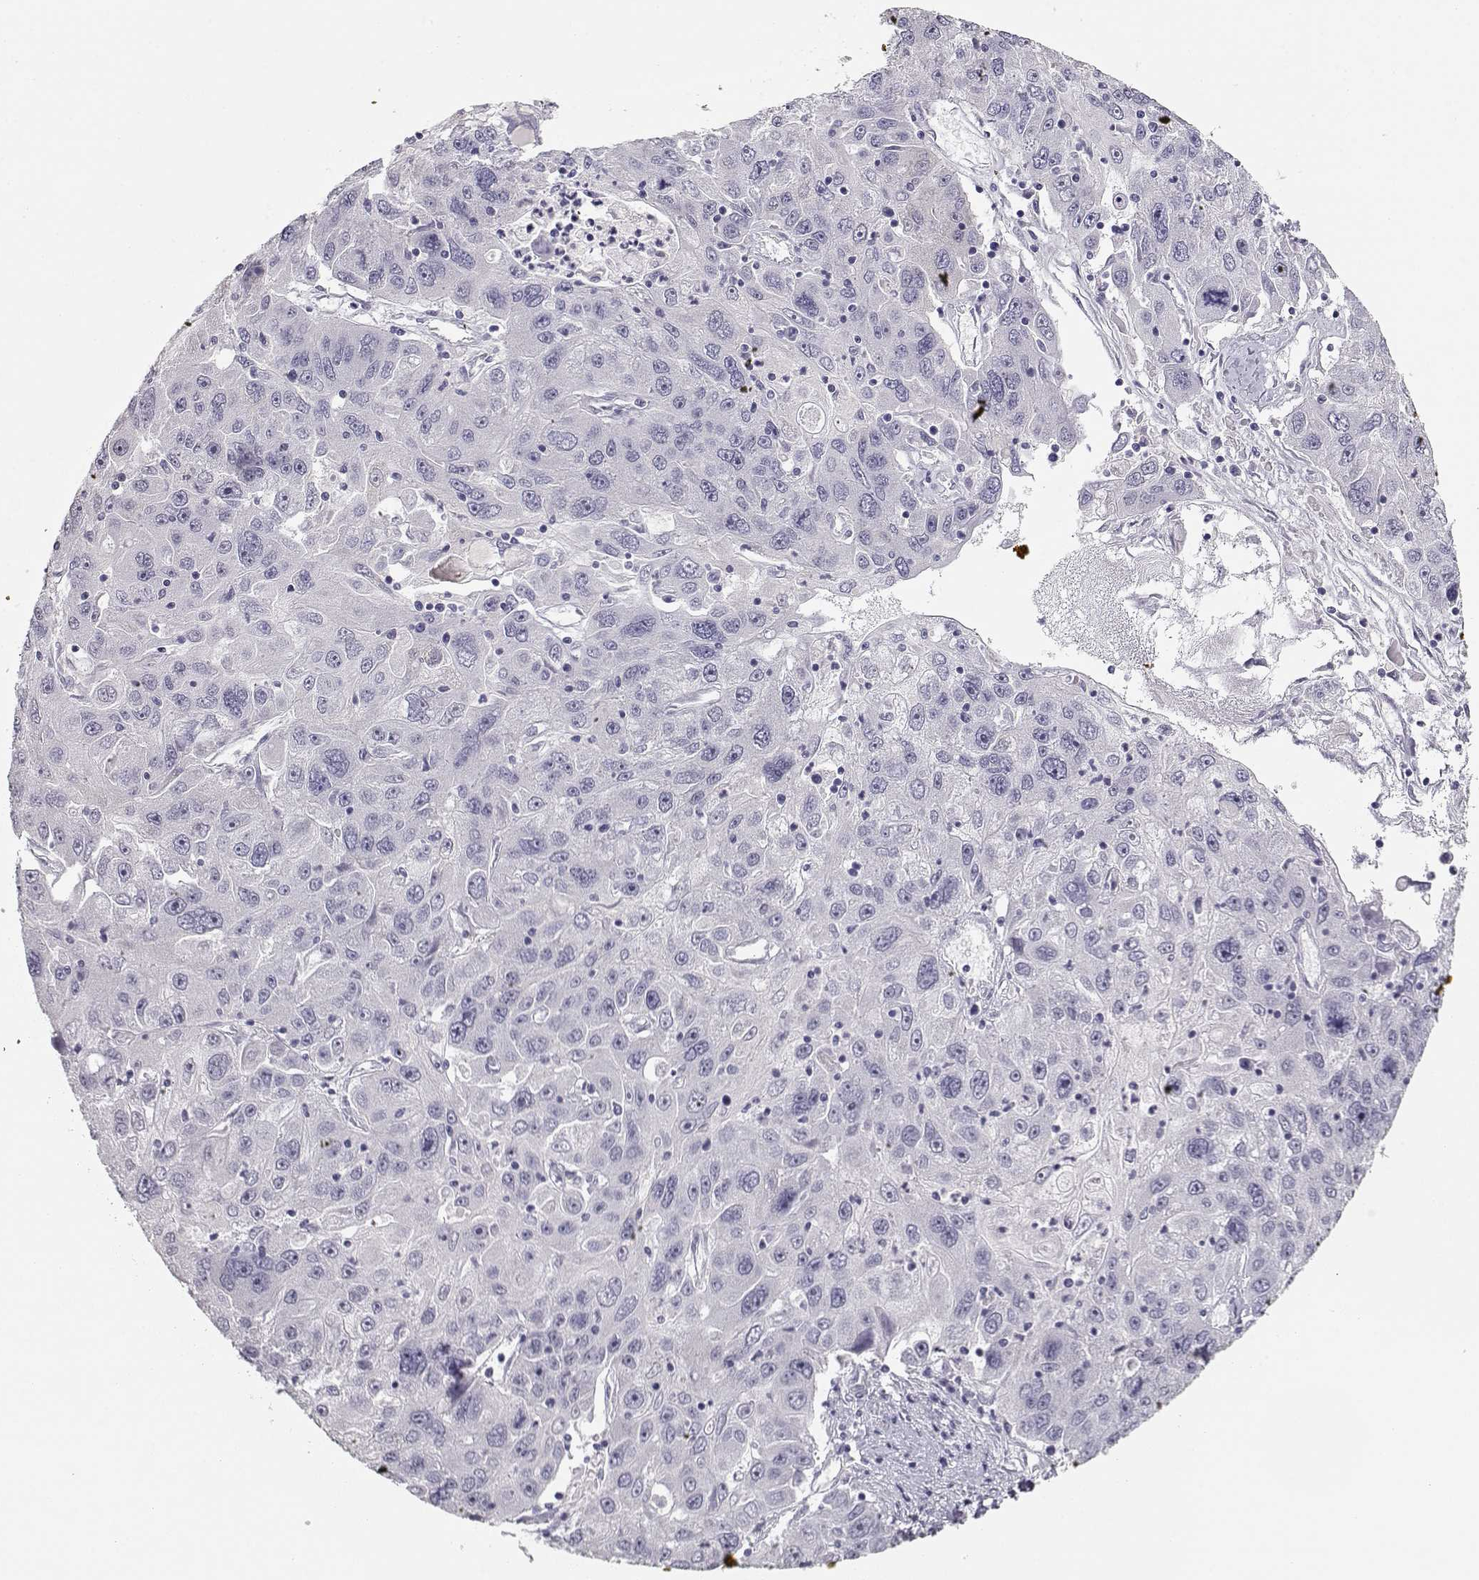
{"staining": {"intensity": "negative", "quantity": "none", "location": "none"}, "tissue": "stomach cancer", "cell_type": "Tumor cells", "image_type": "cancer", "snomed": [{"axis": "morphology", "description": "Adenocarcinoma, NOS"}, {"axis": "topography", "description": "Stomach"}], "caption": "IHC histopathology image of neoplastic tissue: adenocarcinoma (stomach) stained with DAB (3,3'-diaminobenzidine) exhibits no significant protein staining in tumor cells.", "gene": "MAGEC1", "patient": {"sex": "male", "age": 56}}